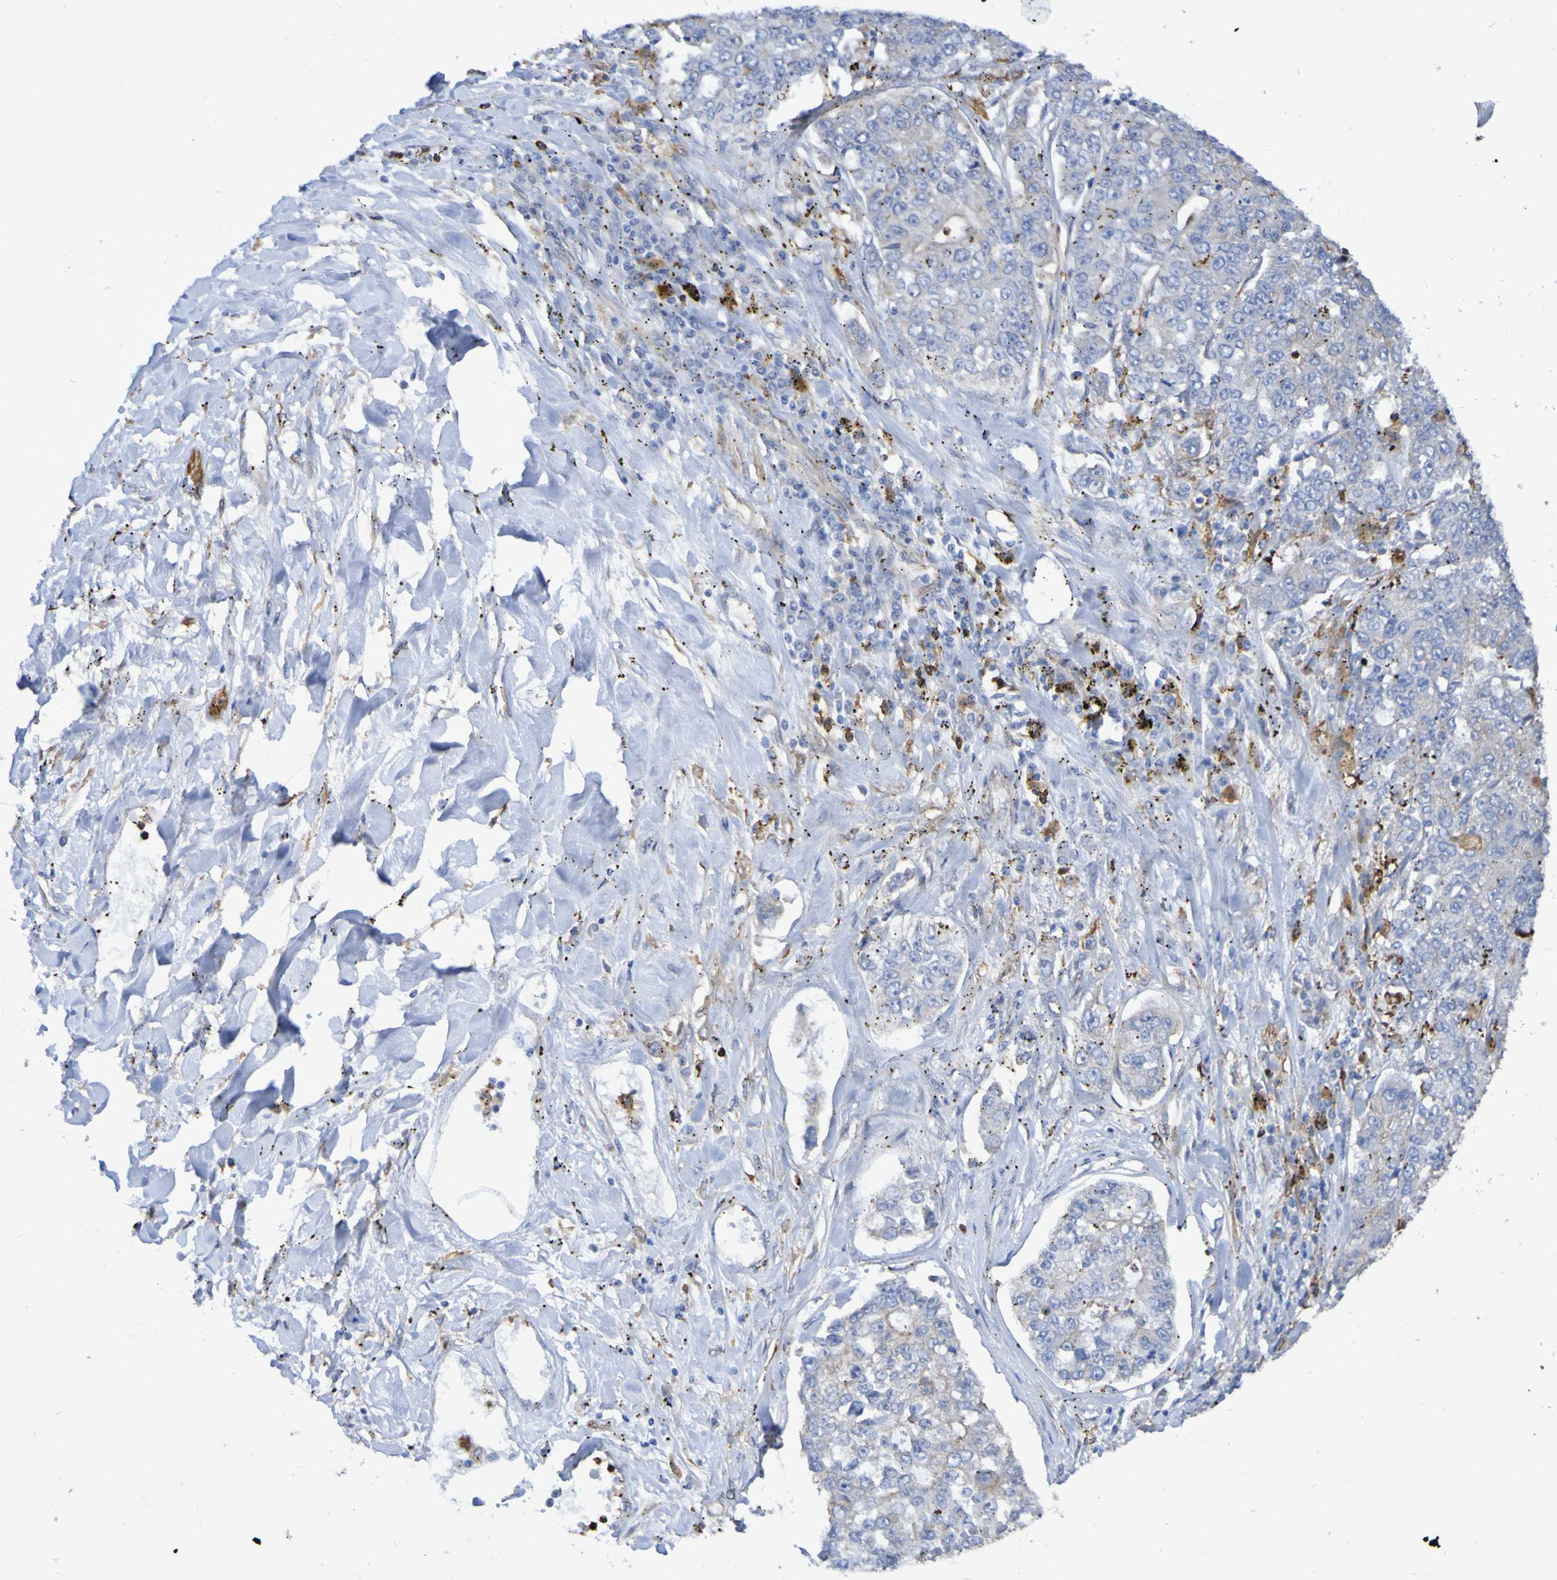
{"staining": {"intensity": "weak", "quantity": "<25%", "location": "cytoplasmic/membranous"}, "tissue": "lung cancer", "cell_type": "Tumor cells", "image_type": "cancer", "snomed": [{"axis": "morphology", "description": "Adenocarcinoma, NOS"}, {"axis": "topography", "description": "Lung"}], "caption": "Photomicrograph shows no protein positivity in tumor cells of lung cancer tissue.", "gene": "SCRG1", "patient": {"sex": "male", "age": 49}}